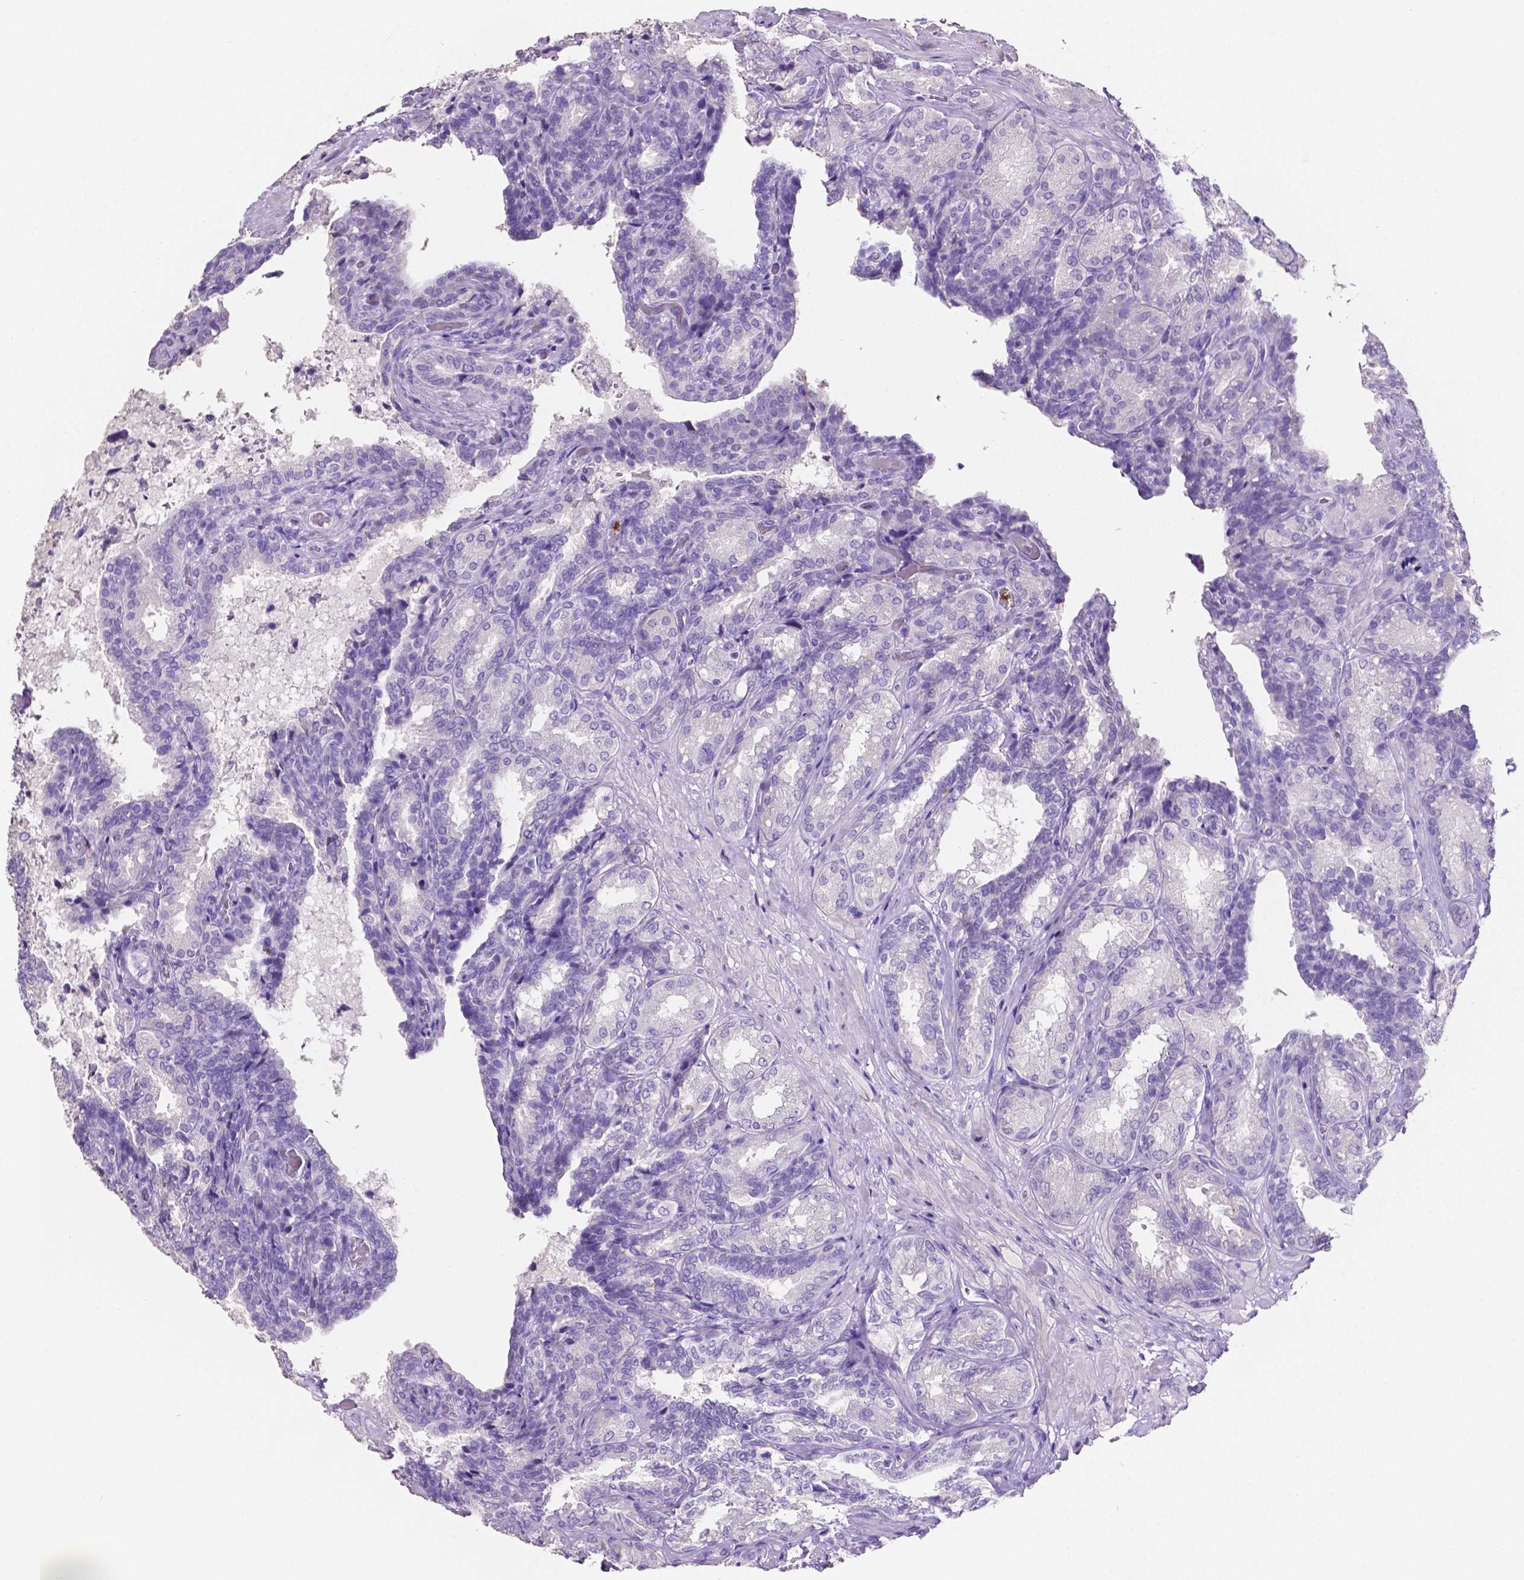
{"staining": {"intensity": "negative", "quantity": "none", "location": "none"}, "tissue": "seminal vesicle", "cell_type": "Glandular cells", "image_type": "normal", "snomed": [{"axis": "morphology", "description": "Normal tissue, NOS"}, {"axis": "topography", "description": "Seminal veicle"}], "caption": "Glandular cells are negative for protein expression in benign human seminal vesicle. (Stains: DAB (3,3'-diaminobenzidine) IHC with hematoxylin counter stain, Microscopy: brightfield microscopy at high magnification).", "gene": "MMP9", "patient": {"sex": "male", "age": 68}}